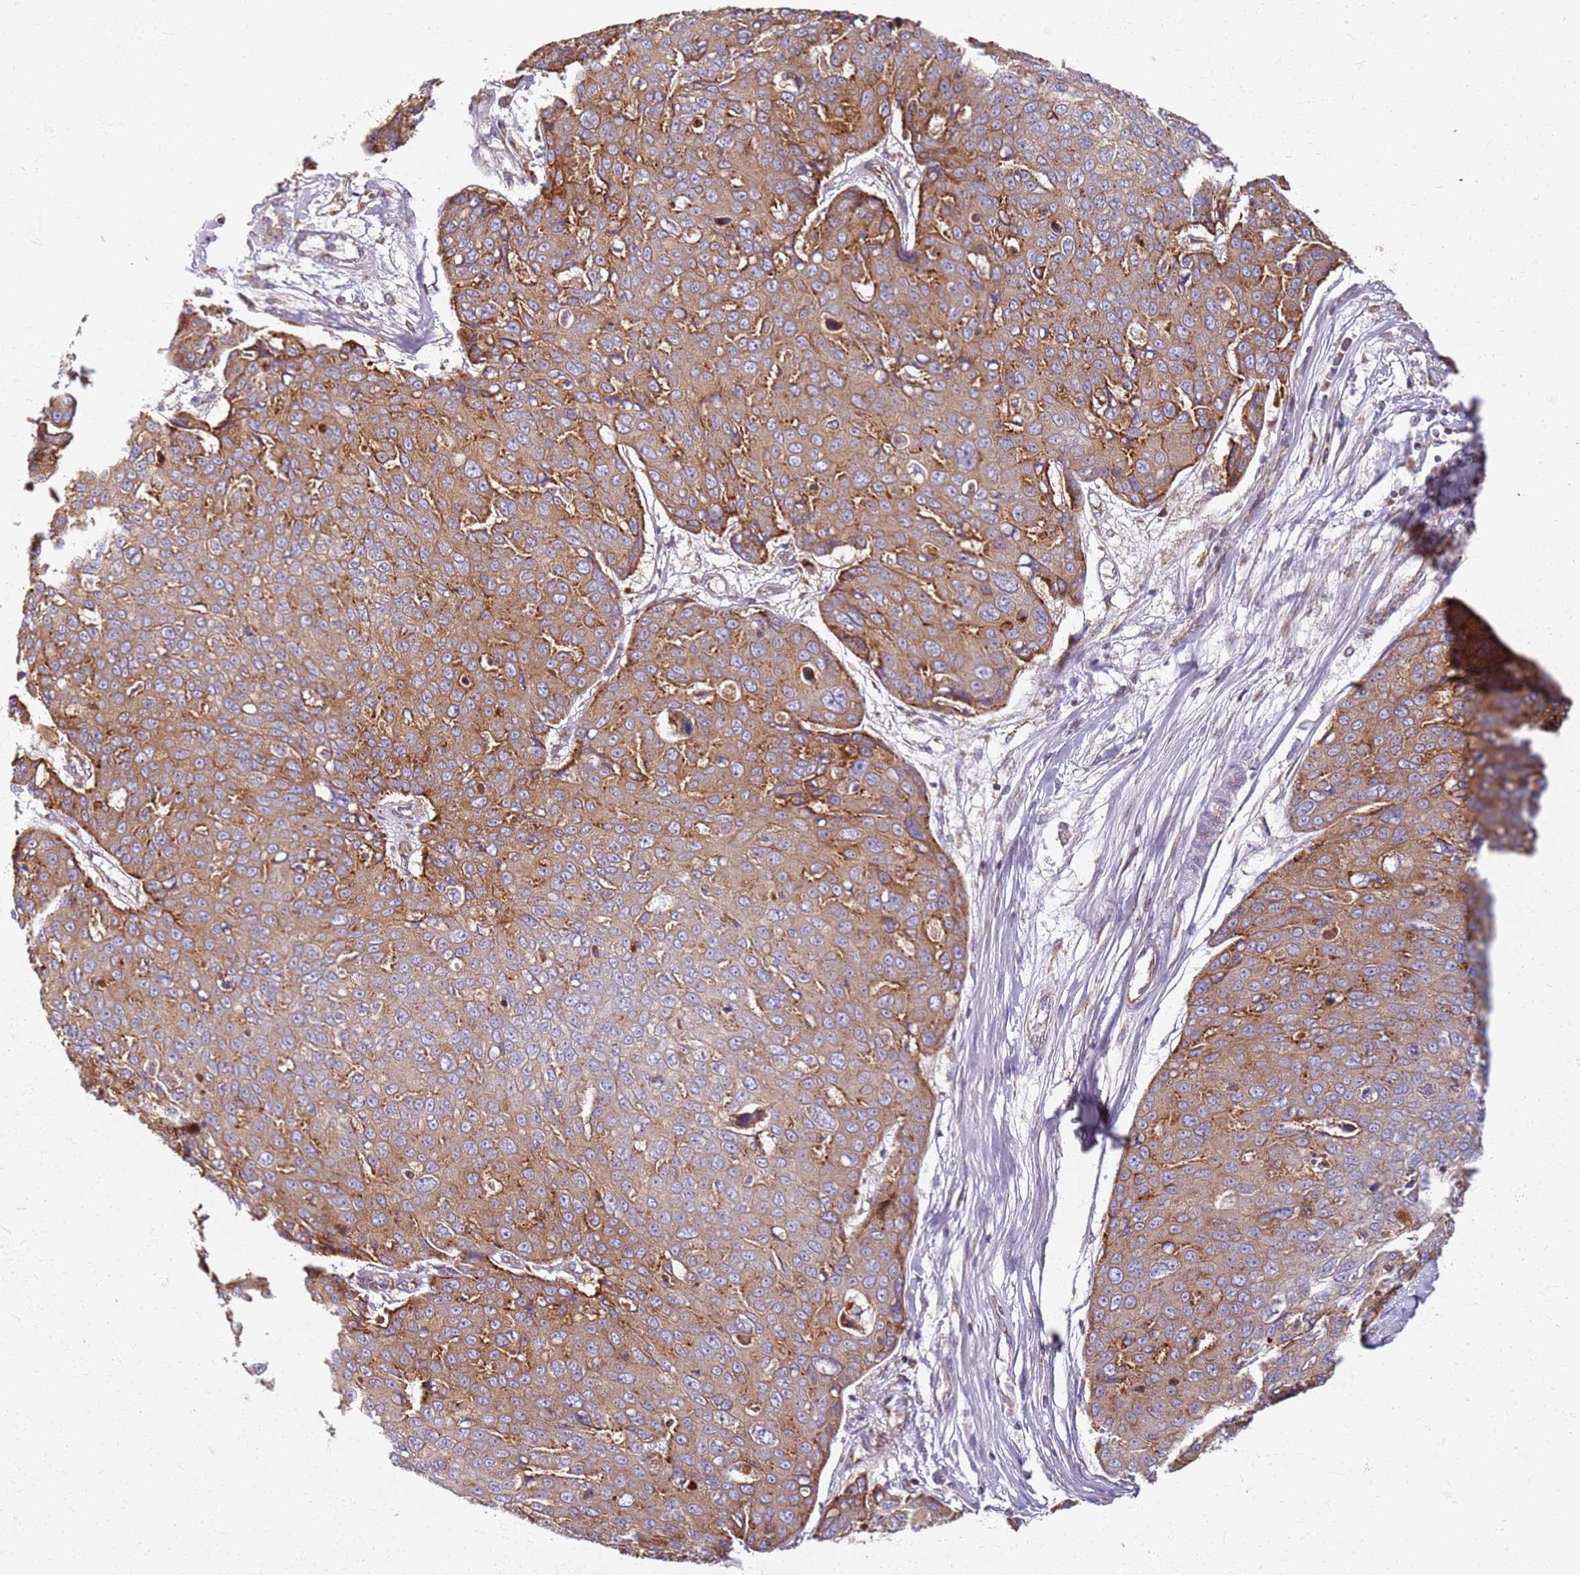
{"staining": {"intensity": "moderate", "quantity": ">75%", "location": "cytoplasmic/membranous"}, "tissue": "skin cancer", "cell_type": "Tumor cells", "image_type": "cancer", "snomed": [{"axis": "morphology", "description": "Squamous cell carcinoma, NOS"}, {"axis": "topography", "description": "Skin"}], "caption": "Tumor cells reveal medium levels of moderate cytoplasmic/membranous positivity in approximately >75% of cells in skin cancer.", "gene": "PROKR2", "patient": {"sex": "male", "age": 71}}